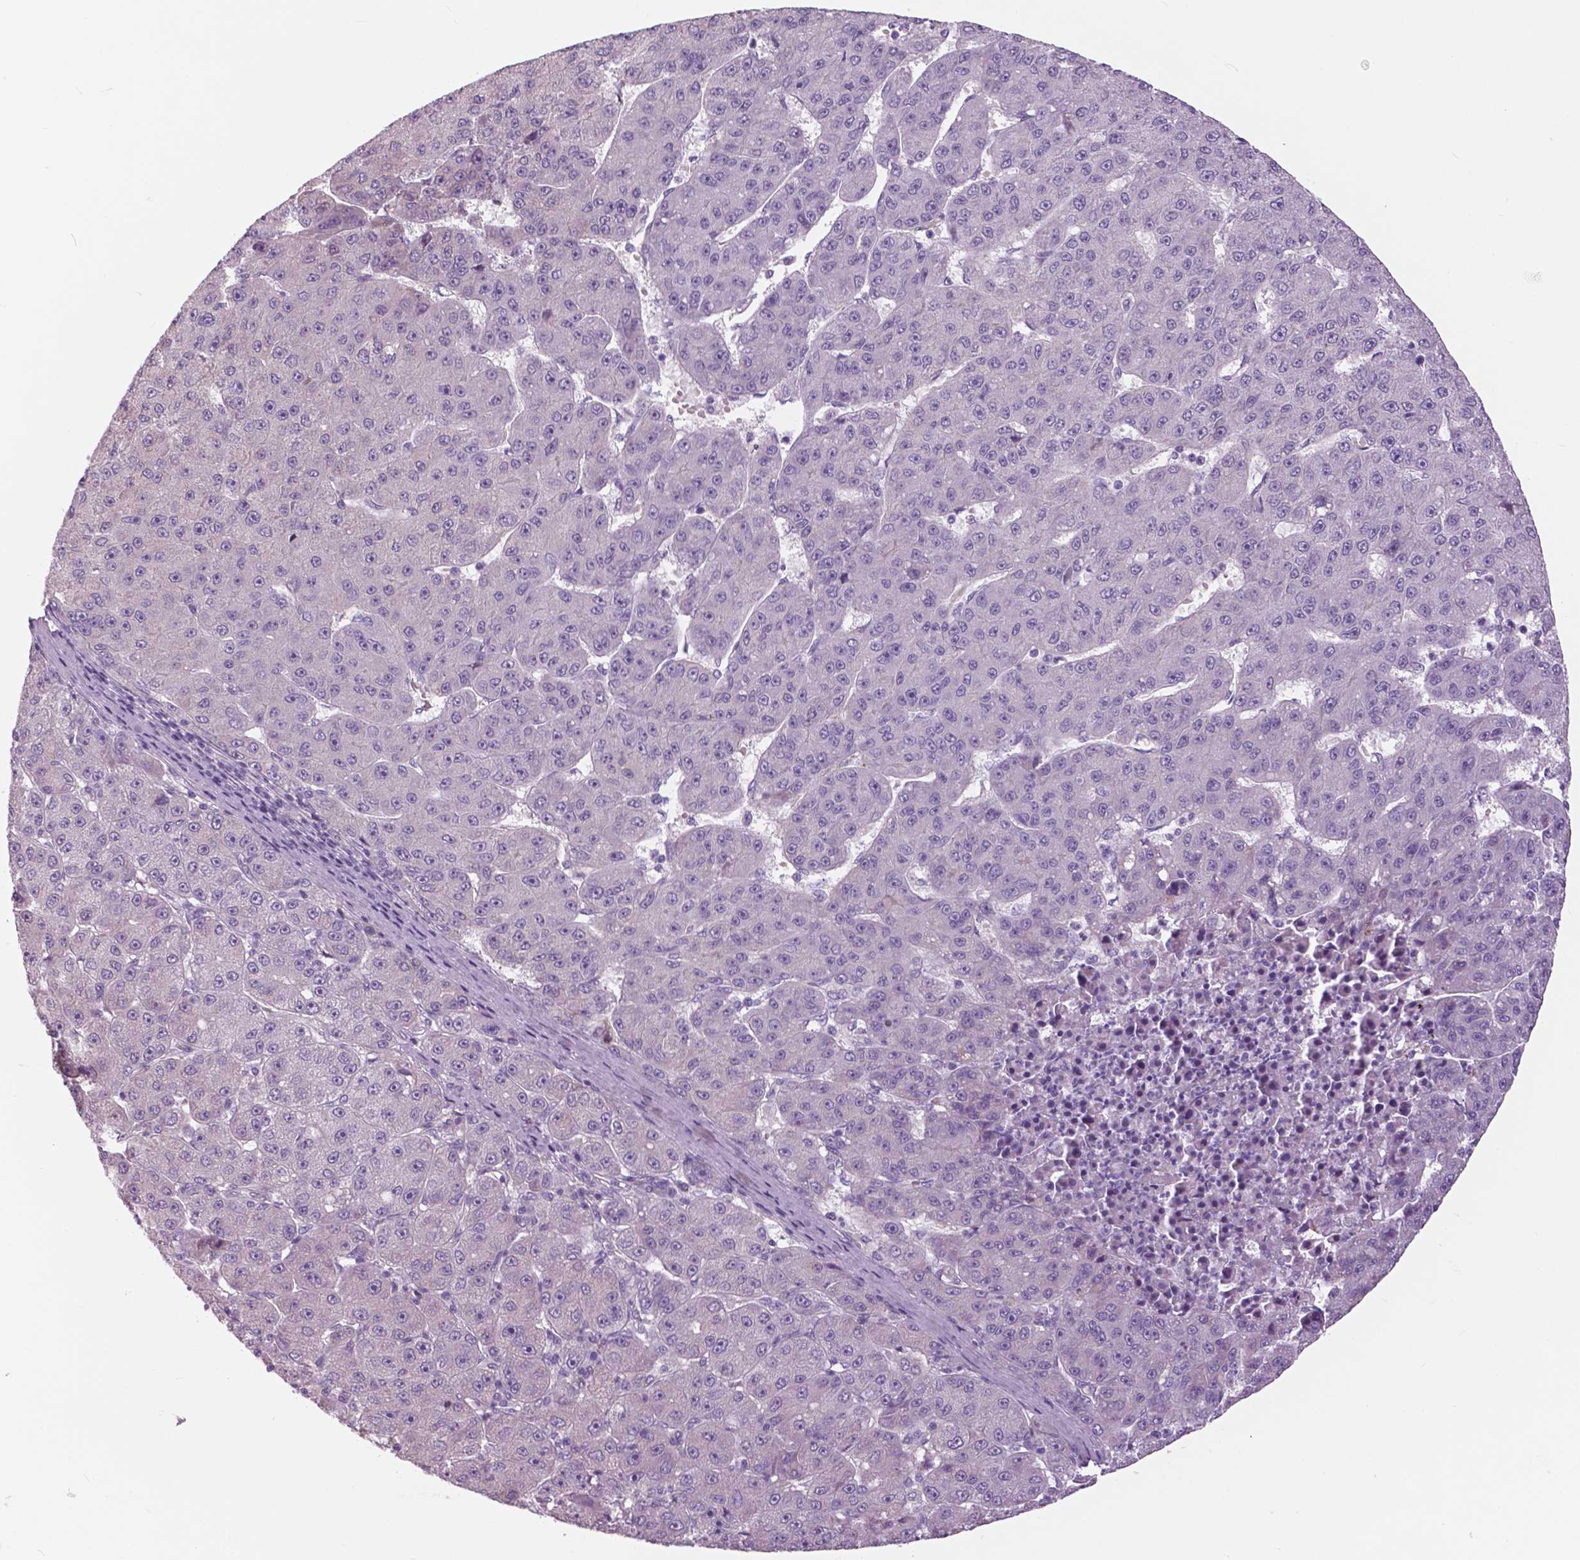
{"staining": {"intensity": "negative", "quantity": "none", "location": "none"}, "tissue": "liver cancer", "cell_type": "Tumor cells", "image_type": "cancer", "snomed": [{"axis": "morphology", "description": "Carcinoma, Hepatocellular, NOS"}, {"axis": "topography", "description": "Liver"}], "caption": "An immunohistochemistry image of hepatocellular carcinoma (liver) is shown. There is no staining in tumor cells of hepatocellular carcinoma (liver). Brightfield microscopy of immunohistochemistry (IHC) stained with DAB (3,3'-diaminobenzidine) (brown) and hematoxylin (blue), captured at high magnification.", "gene": "SERPINI1", "patient": {"sex": "male", "age": 67}}